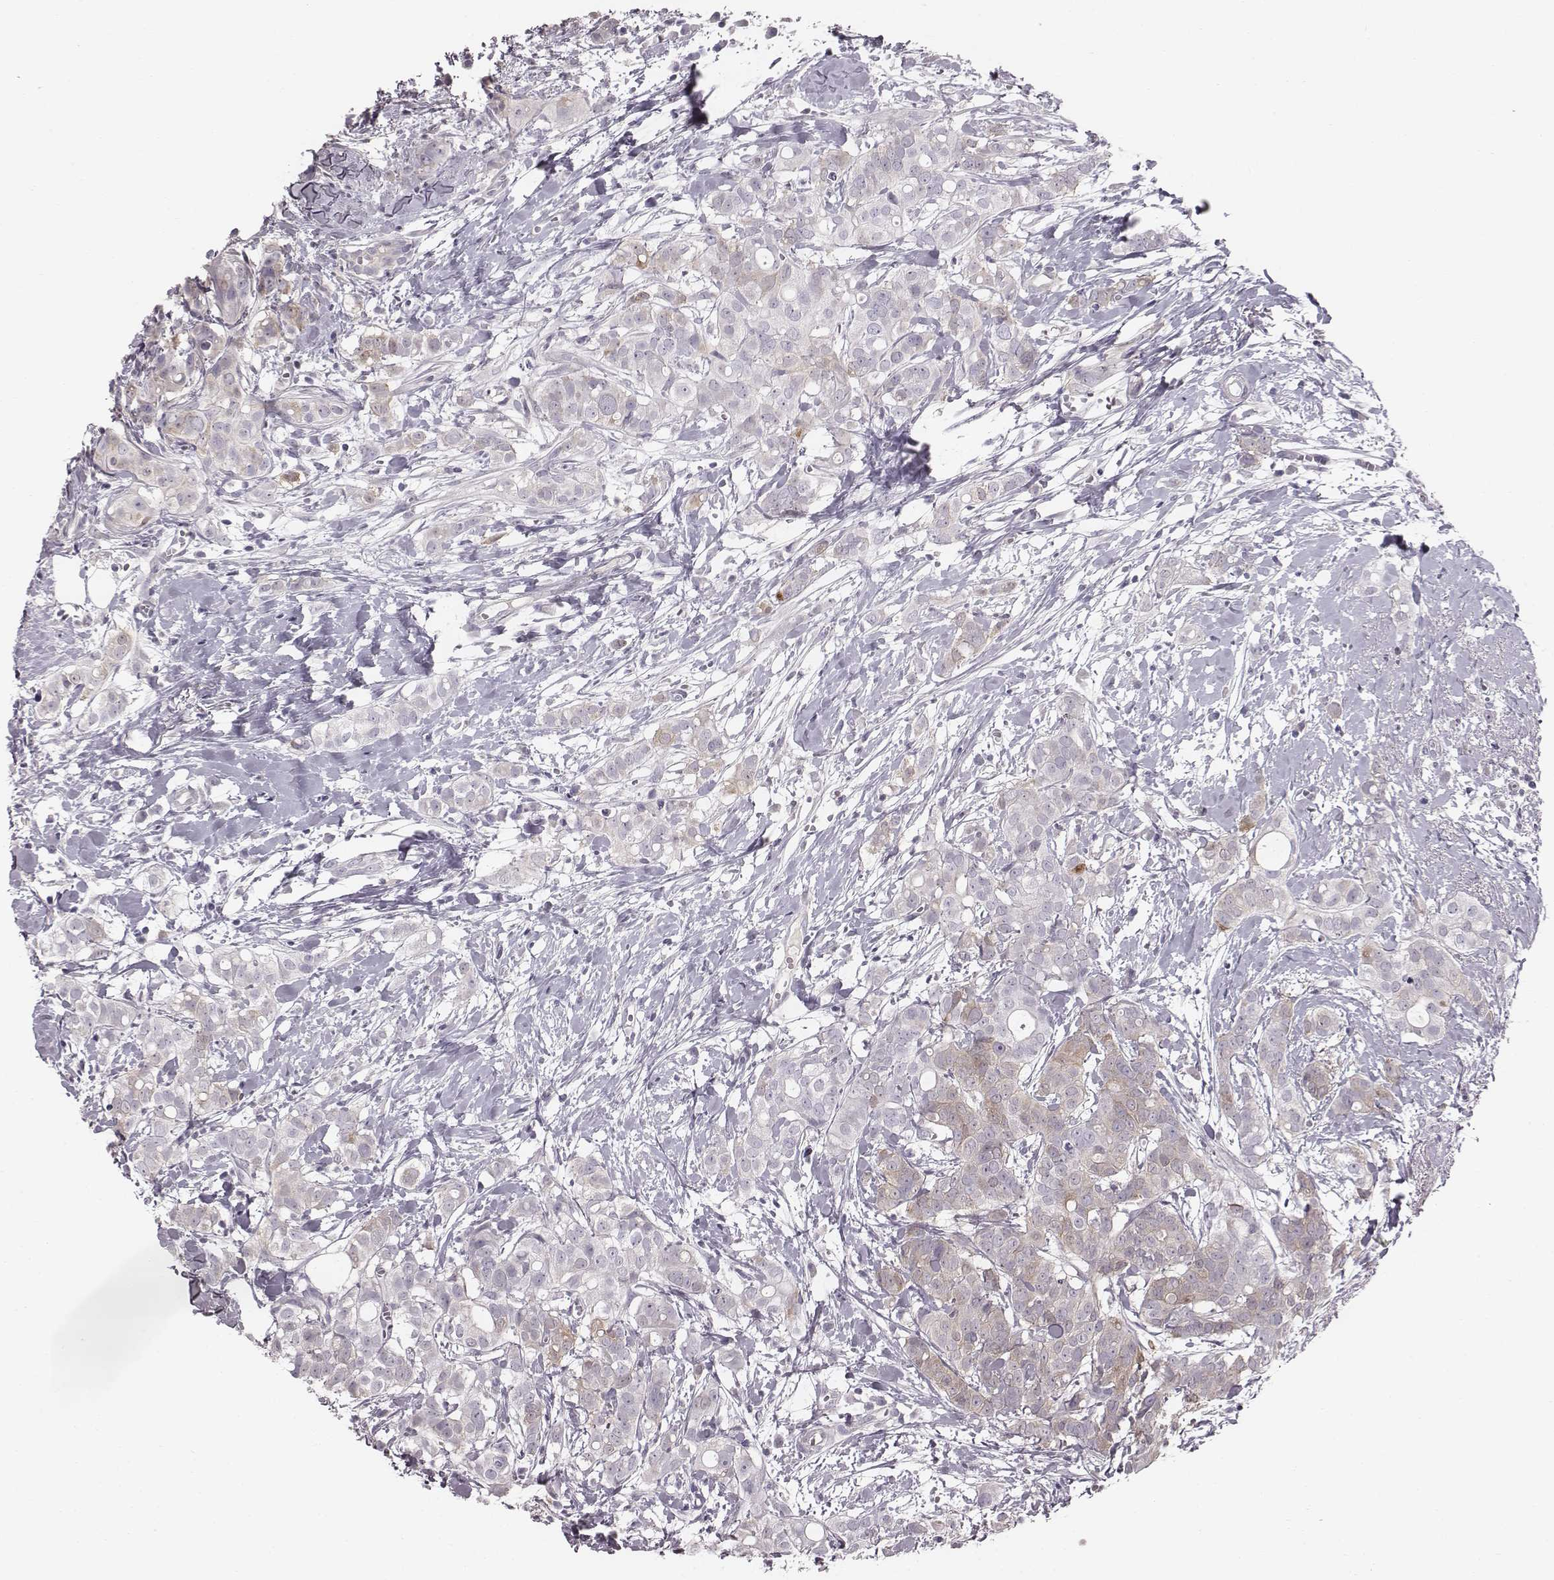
{"staining": {"intensity": "weak", "quantity": "<25%", "location": "cytoplasmic/membranous"}, "tissue": "breast cancer", "cell_type": "Tumor cells", "image_type": "cancer", "snomed": [{"axis": "morphology", "description": "Duct carcinoma"}, {"axis": "topography", "description": "Breast"}], "caption": "Immunohistochemistry of human breast infiltrating ductal carcinoma demonstrates no expression in tumor cells.", "gene": "PDE8B", "patient": {"sex": "female", "age": 40}}